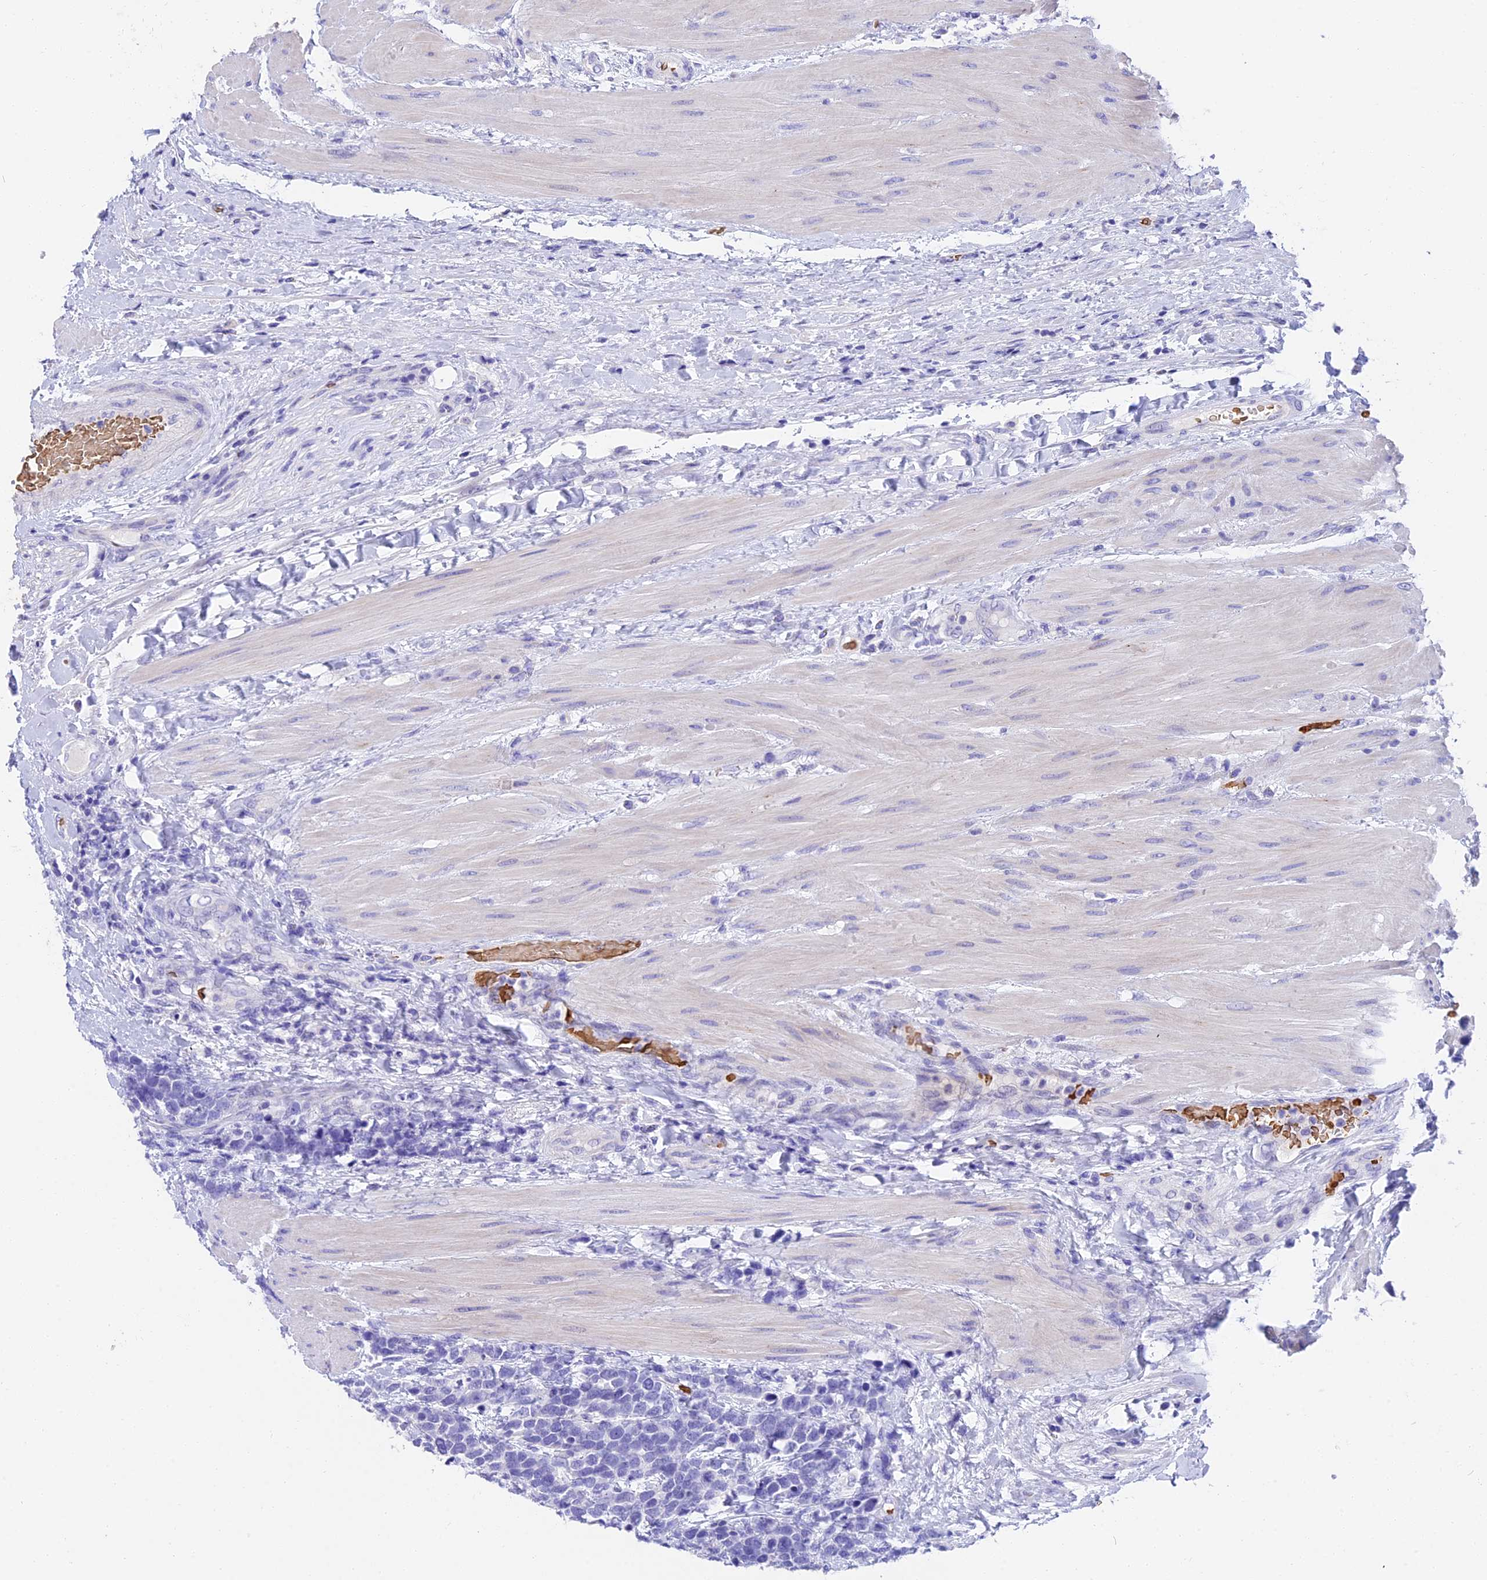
{"staining": {"intensity": "negative", "quantity": "none", "location": "none"}, "tissue": "urothelial cancer", "cell_type": "Tumor cells", "image_type": "cancer", "snomed": [{"axis": "morphology", "description": "Urothelial carcinoma, High grade"}, {"axis": "topography", "description": "Urinary bladder"}], "caption": "Immunohistochemical staining of human urothelial cancer displays no significant expression in tumor cells. (DAB (3,3'-diaminobenzidine) IHC visualized using brightfield microscopy, high magnification).", "gene": "TNNC2", "patient": {"sex": "female", "age": 82}}